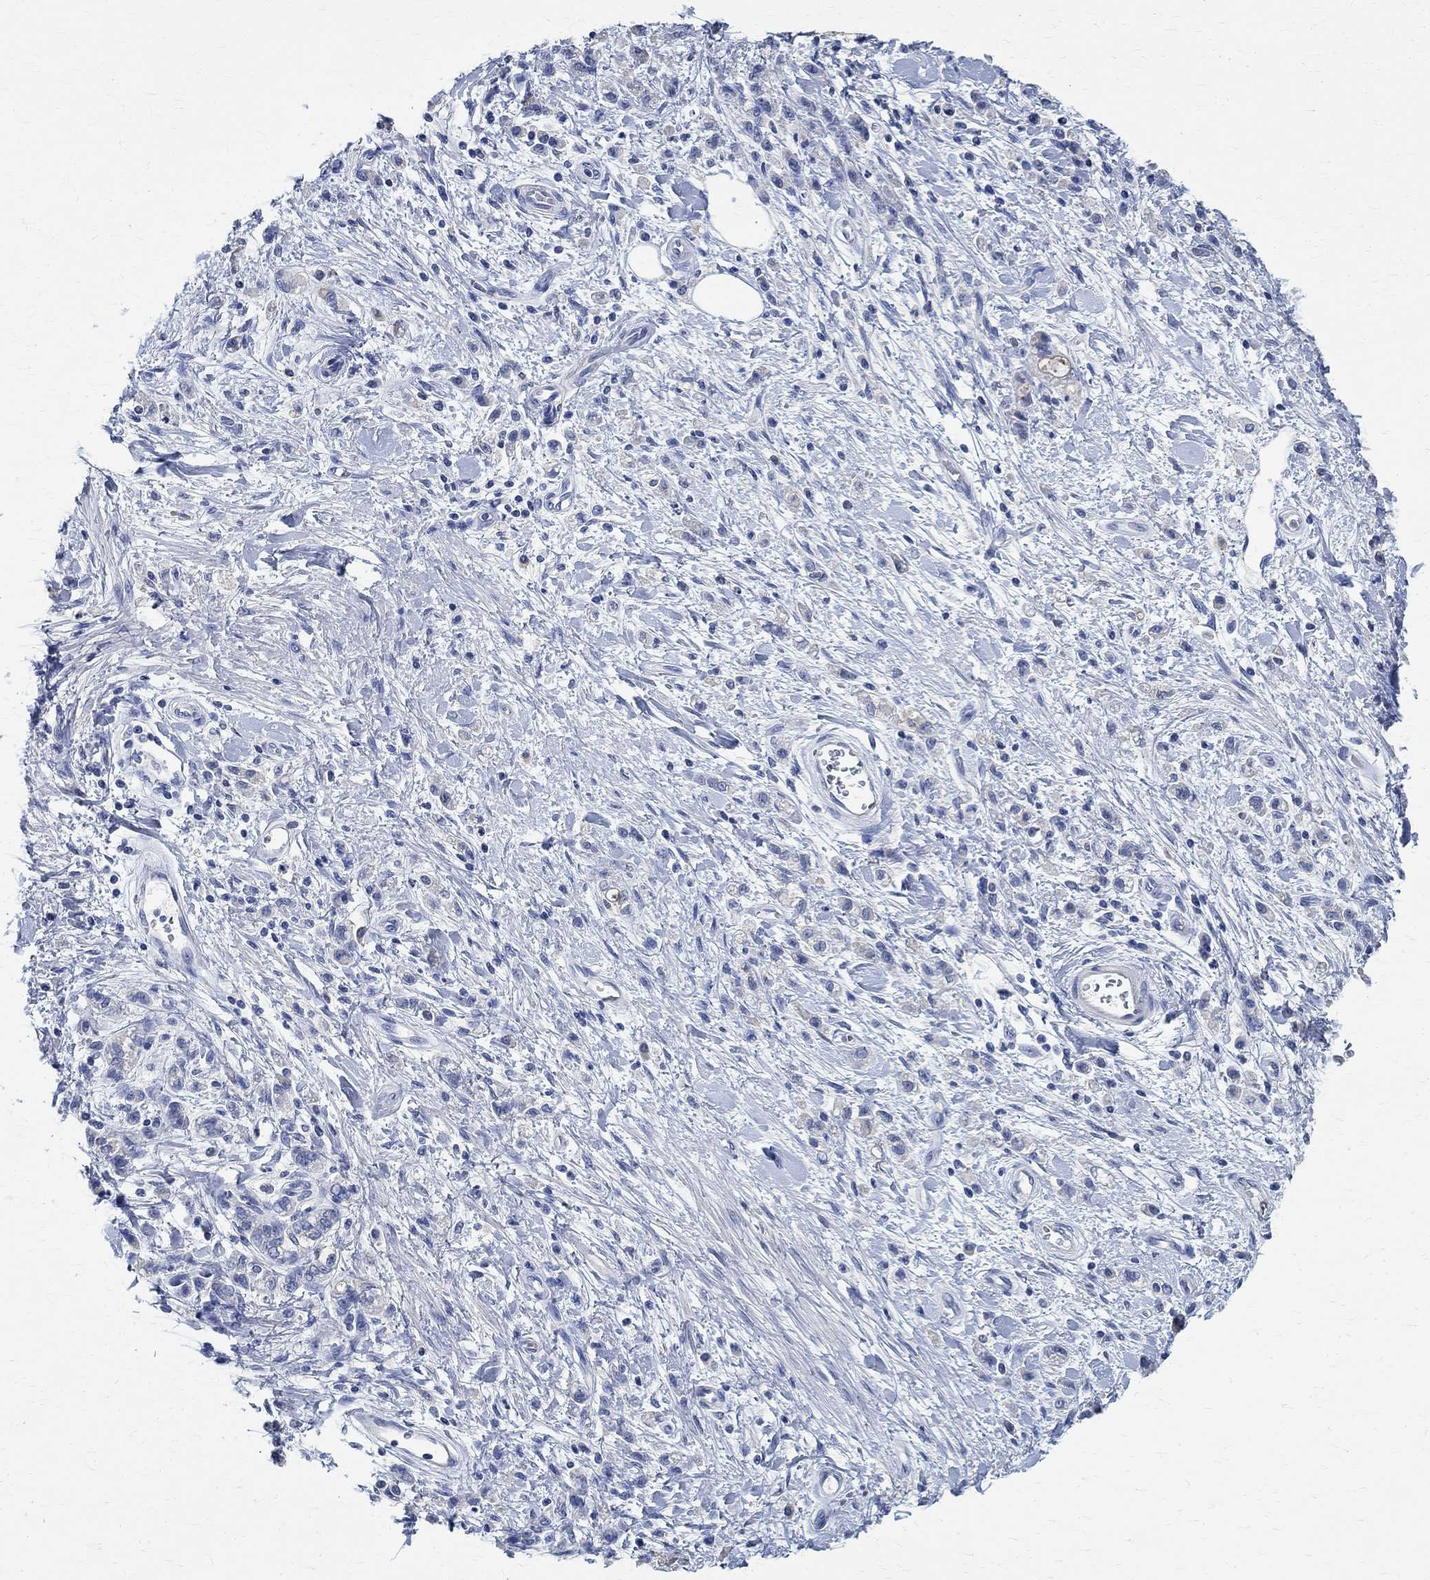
{"staining": {"intensity": "negative", "quantity": "none", "location": "none"}, "tissue": "stomach cancer", "cell_type": "Tumor cells", "image_type": "cancer", "snomed": [{"axis": "morphology", "description": "Adenocarcinoma, NOS"}, {"axis": "topography", "description": "Stomach"}], "caption": "This is an IHC histopathology image of stomach cancer. There is no staining in tumor cells.", "gene": "PRX", "patient": {"sex": "male", "age": 77}}